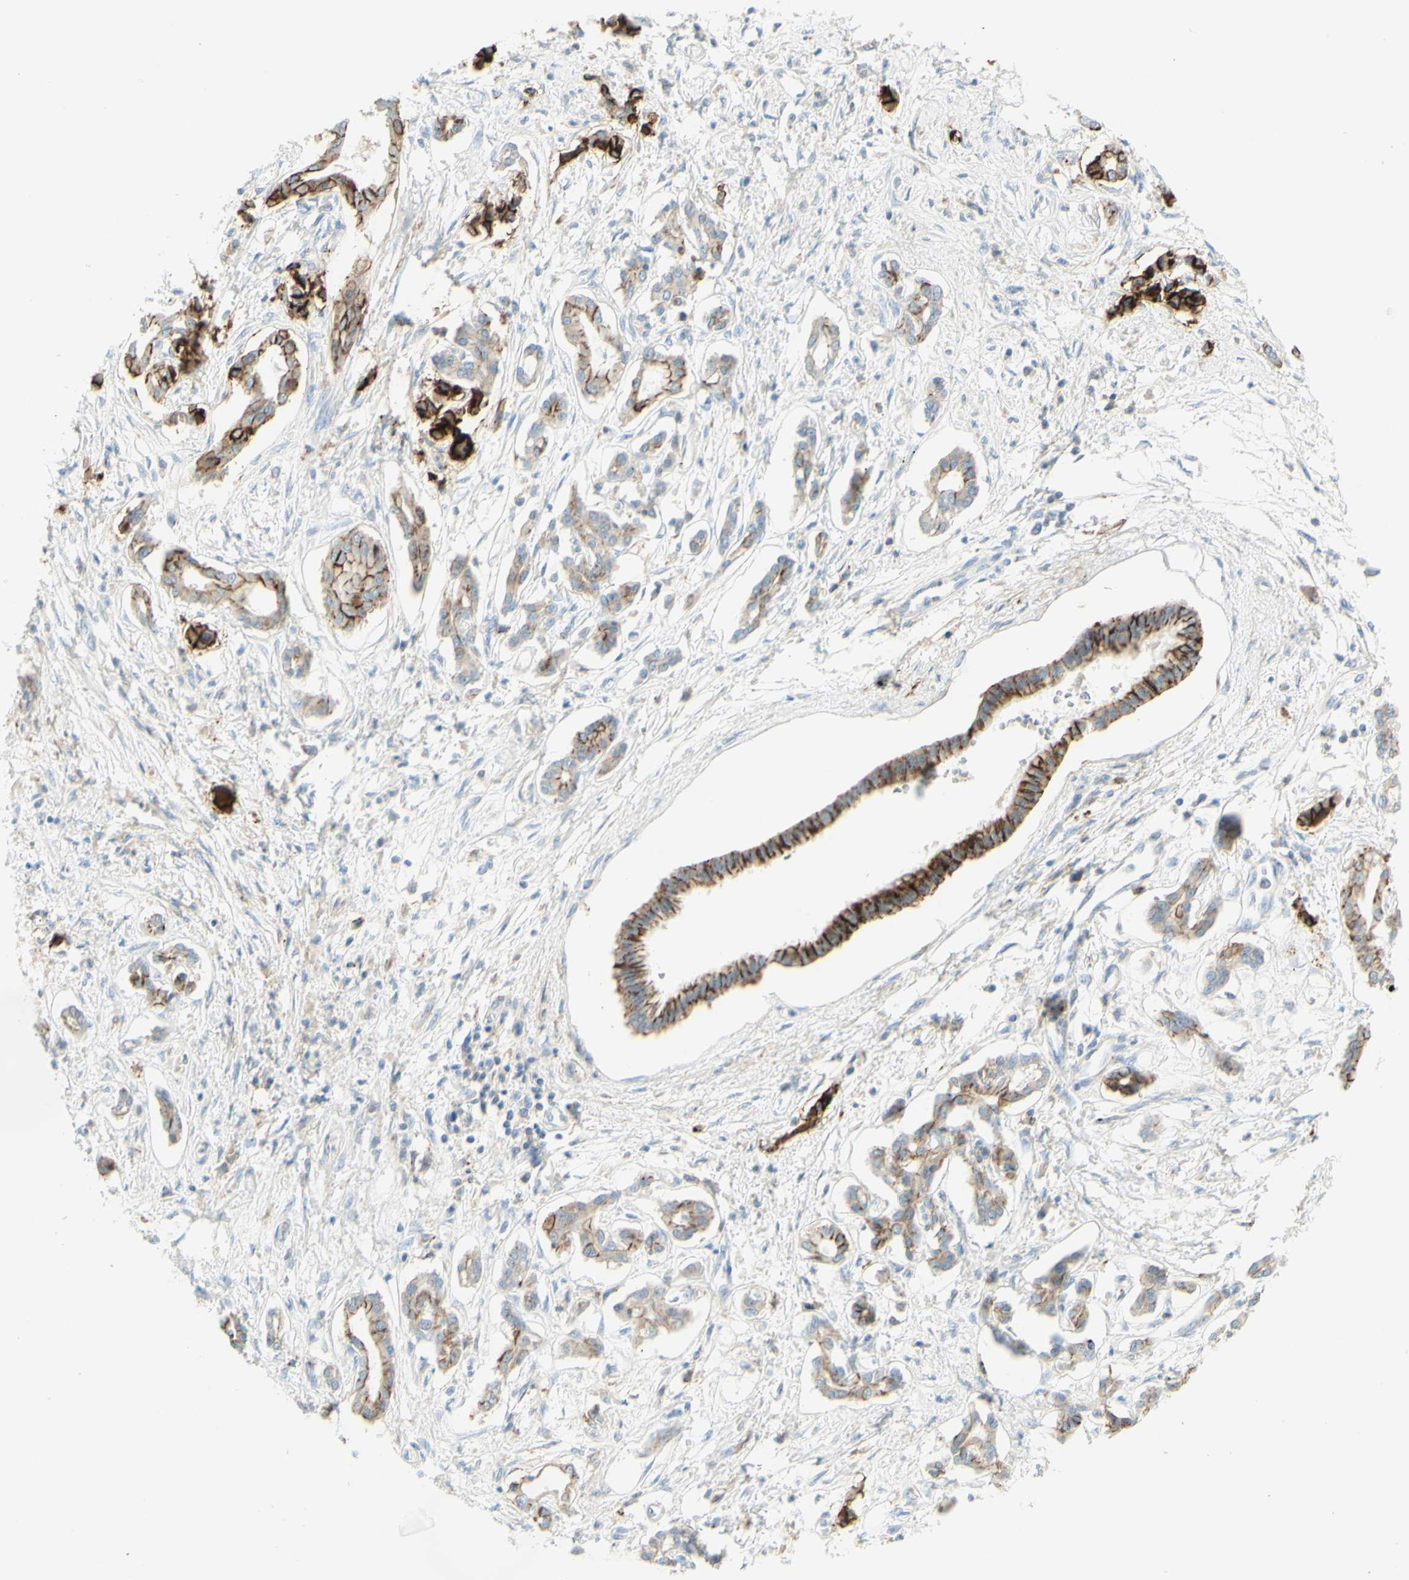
{"staining": {"intensity": "strong", "quantity": "25%-75%", "location": "cytoplasmic/membranous"}, "tissue": "pancreatic cancer", "cell_type": "Tumor cells", "image_type": "cancer", "snomed": [{"axis": "morphology", "description": "Adenocarcinoma, NOS"}, {"axis": "topography", "description": "Pancreas"}], "caption": "Immunohistochemical staining of adenocarcinoma (pancreatic) demonstrates high levels of strong cytoplasmic/membranous protein expression in about 25%-75% of tumor cells. (Stains: DAB in brown, nuclei in blue, Microscopy: brightfield microscopy at high magnification).", "gene": "ALCAM", "patient": {"sex": "male", "age": 56}}